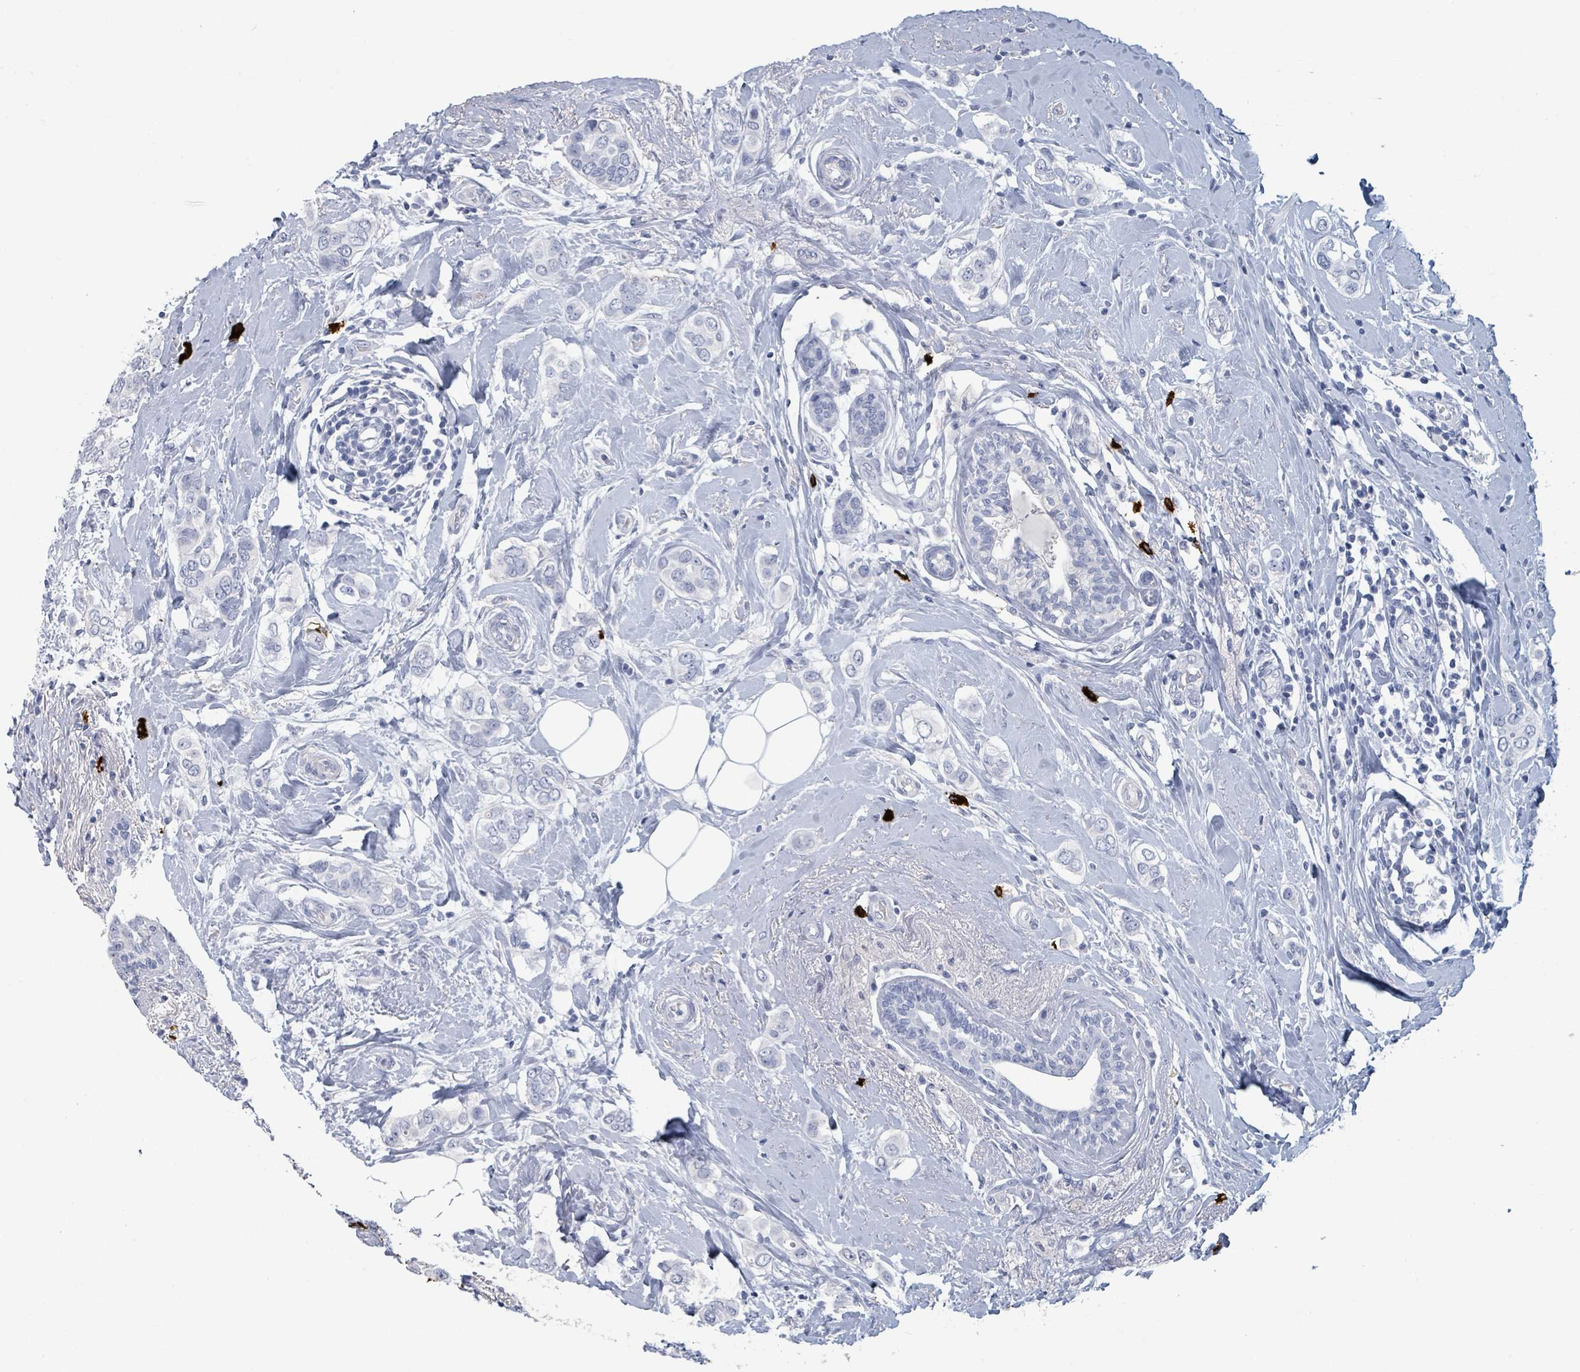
{"staining": {"intensity": "negative", "quantity": "none", "location": "none"}, "tissue": "breast cancer", "cell_type": "Tumor cells", "image_type": "cancer", "snomed": [{"axis": "morphology", "description": "Lobular carcinoma"}, {"axis": "topography", "description": "Breast"}], "caption": "Immunohistochemistry (IHC) photomicrograph of lobular carcinoma (breast) stained for a protein (brown), which demonstrates no expression in tumor cells. (DAB immunohistochemistry (IHC), high magnification).", "gene": "VPS13D", "patient": {"sex": "female", "age": 51}}